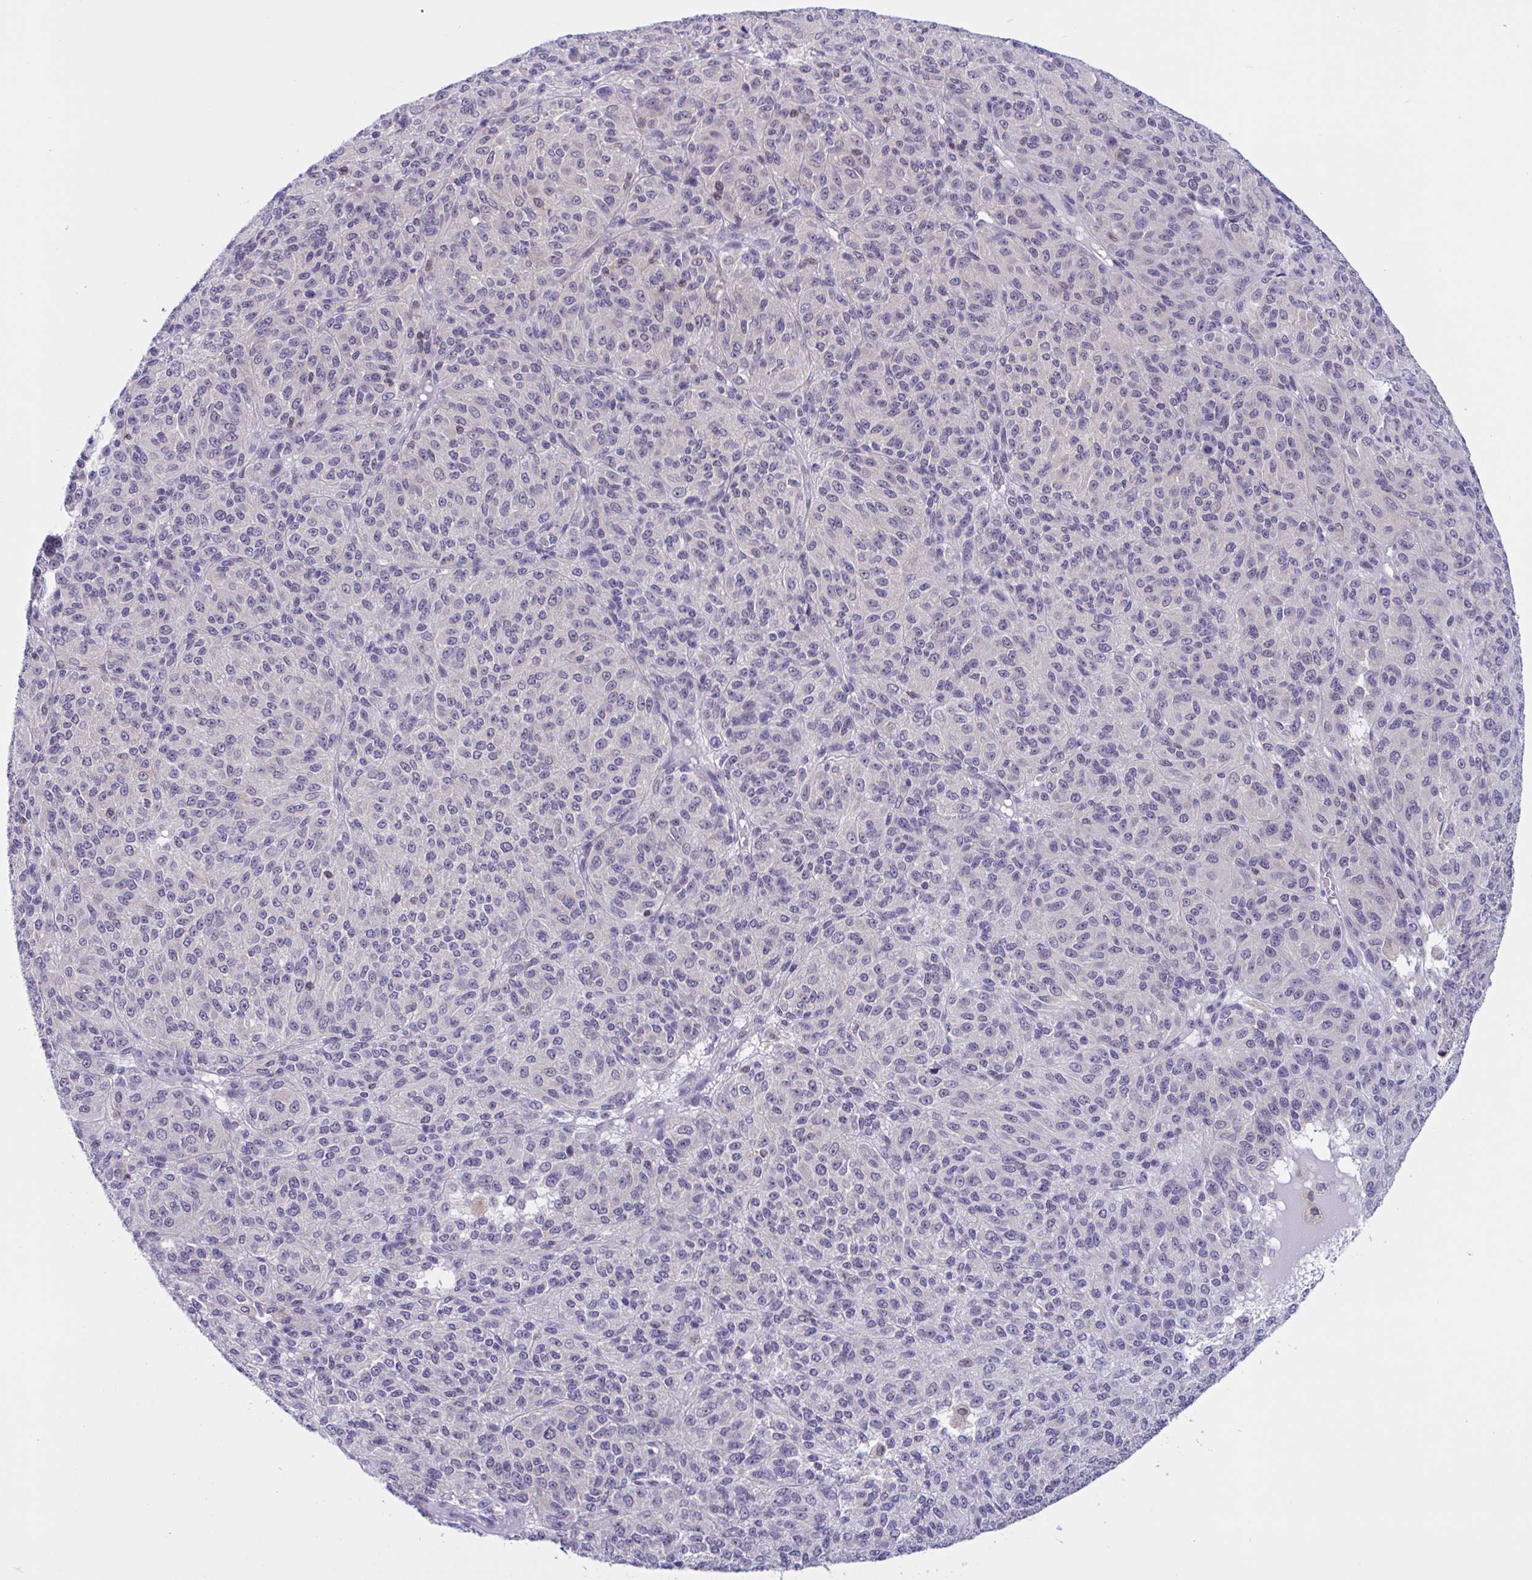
{"staining": {"intensity": "negative", "quantity": "none", "location": "none"}, "tissue": "melanoma", "cell_type": "Tumor cells", "image_type": "cancer", "snomed": [{"axis": "morphology", "description": "Malignant melanoma, Metastatic site"}, {"axis": "topography", "description": "Brain"}], "caption": "There is no significant expression in tumor cells of malignant melanoma (metastatic site). Nuclei are stained in blue.", "gene": "SNX11", "patient": {"sex": "female", "age": 56}}